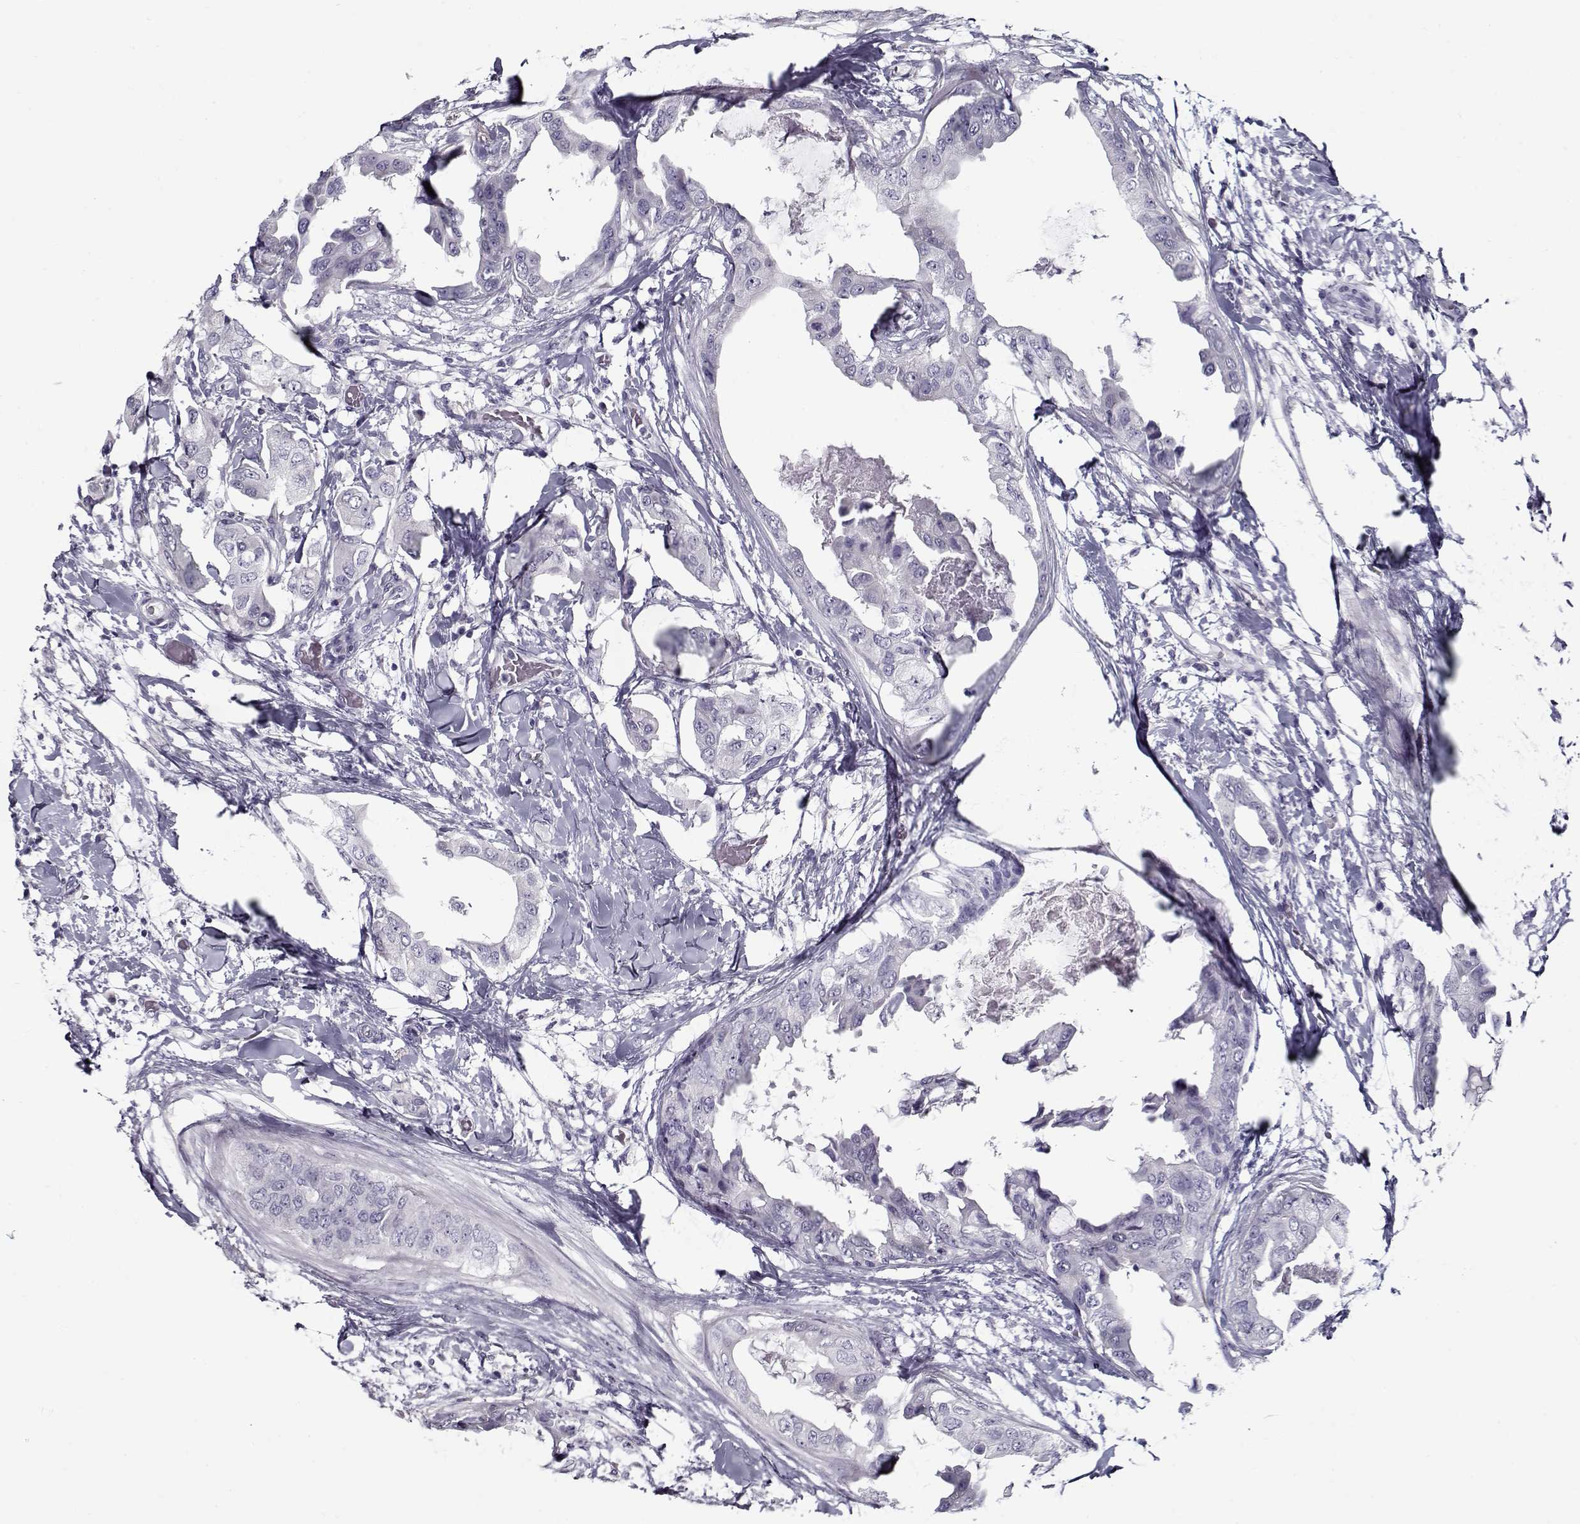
{"staining": {"intensity": "negative", "quantity": "none", "location": "none"}, "tissue": "breast cancer", "cell_type": "Tumor cells", "image_type": "cancer", "snomed": [{"axis": "morphology", "description": "Normal tissue, NOS"}, {"axis": "morphology", "description": "Duct carcinoma"}, {"axis": "topography", "description": "Breast"}], "caption": "Immunohistochemistry (IHC) photomicrograph of neoplastic tissue: breast infiltrating ductal carcinoma stained with DAB (3,3'-diaminobenzidine) displays no significant protein expression in tumor cells. (Stains: DAB IHC with hematoxylin counter stain, Microscopy: brightfield microscopy at high magnification).", "gene": "GAGE2A", "patient": {"sex": "female", "age": 40}}